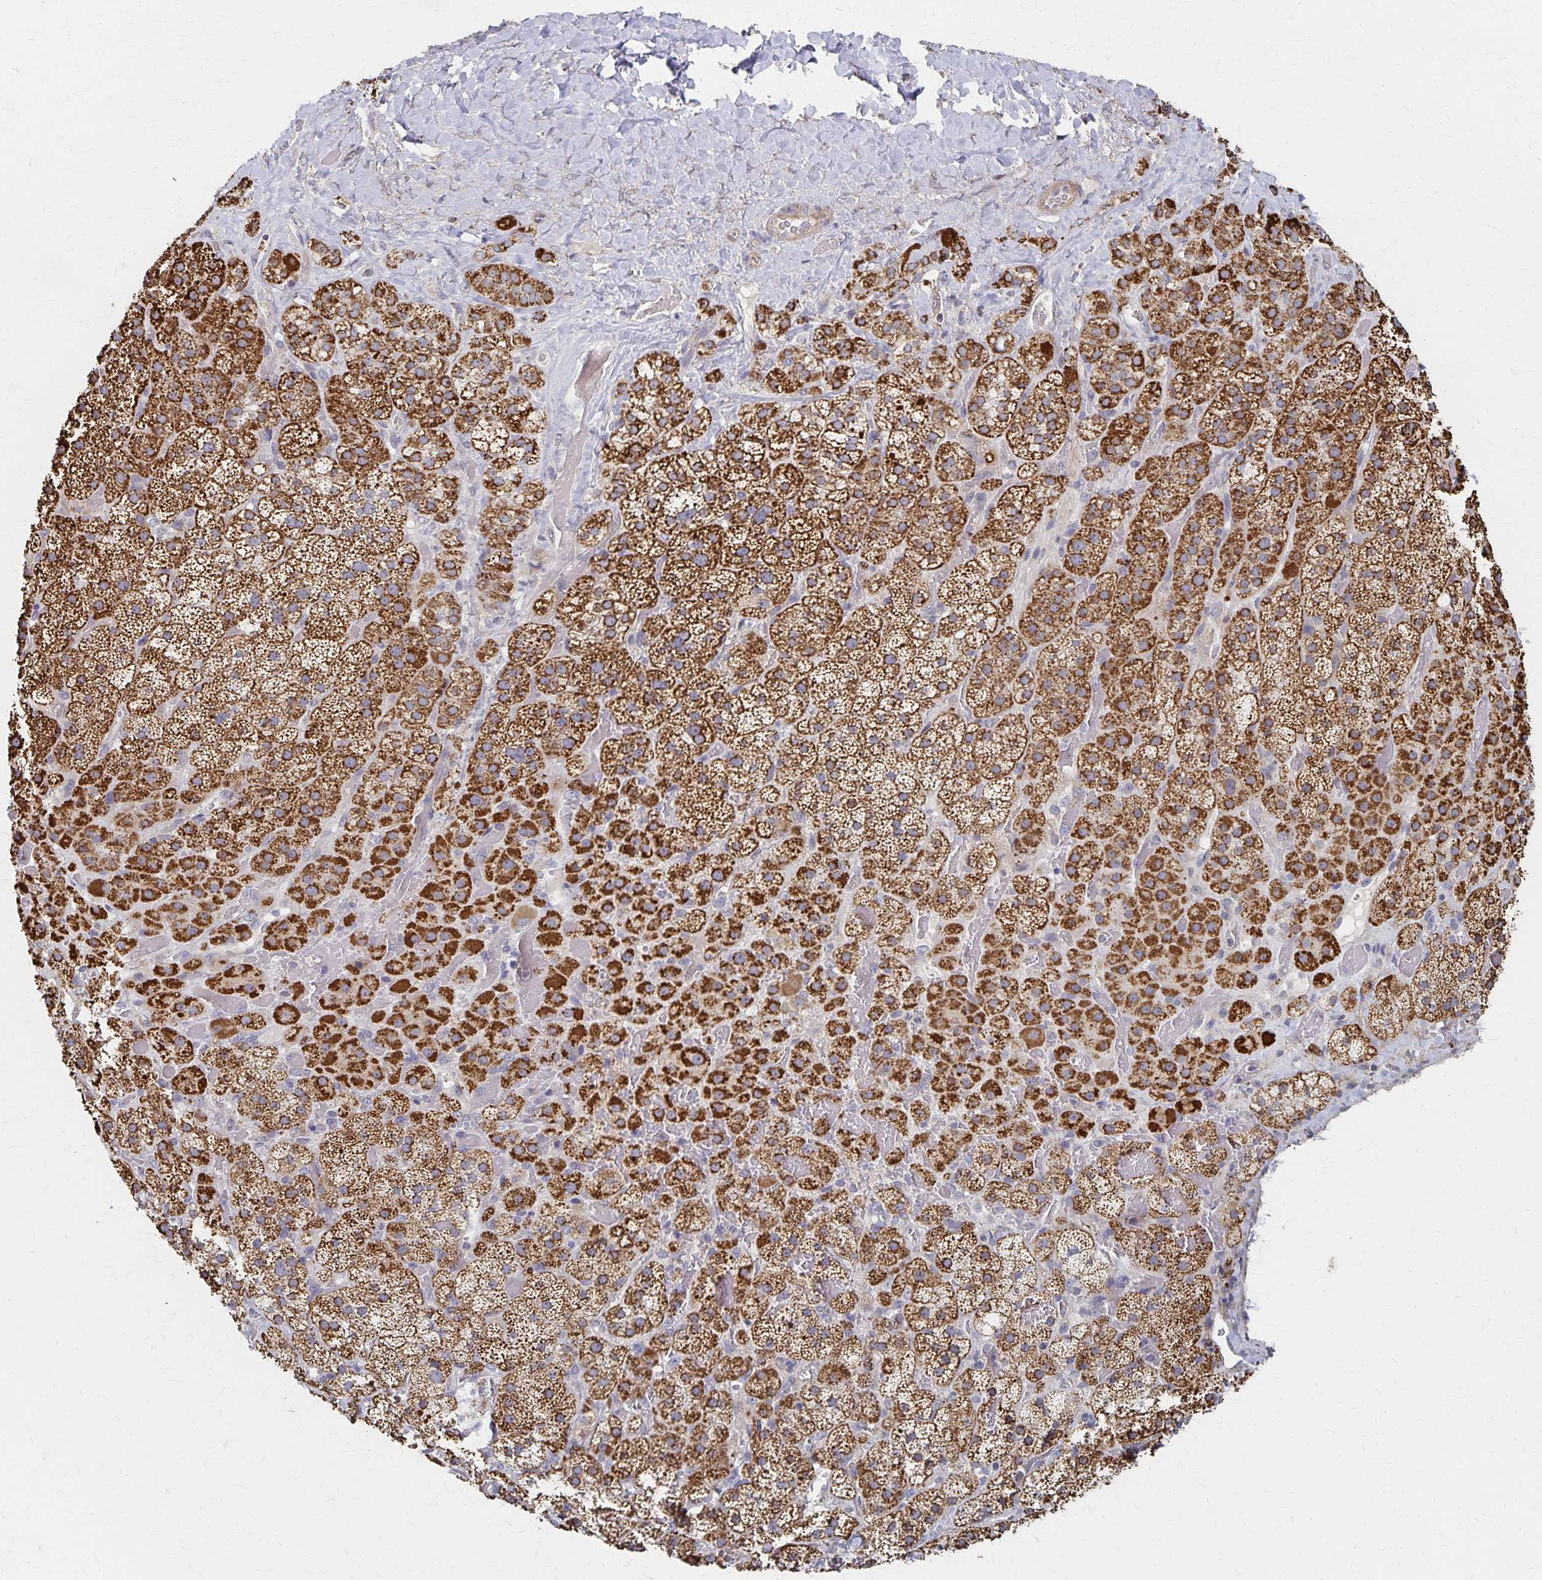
{"staining": {"intensity": "strong", "quantity": ">75%", "location": "cytoplasmic/membranous"}, "tissue": "adrenal gland", "cell_type": "Glandular cells", "image_type": "normal", "snomed": [{"axis": "morphology", "description": "Normal tissue, NOS"}, {"axis": "topography", "description": "Adrenal gland"}], "caption": "IHC (DAB) staining of normal adrenal gland shows strong cytoplasmic/membranous protein expression in approximately >75% of glandular cells. (DAB IHC with brightfield microscopy, high magnification).", "gene": "DYRK4", "patient": {"sex": "male", "age": 57}}